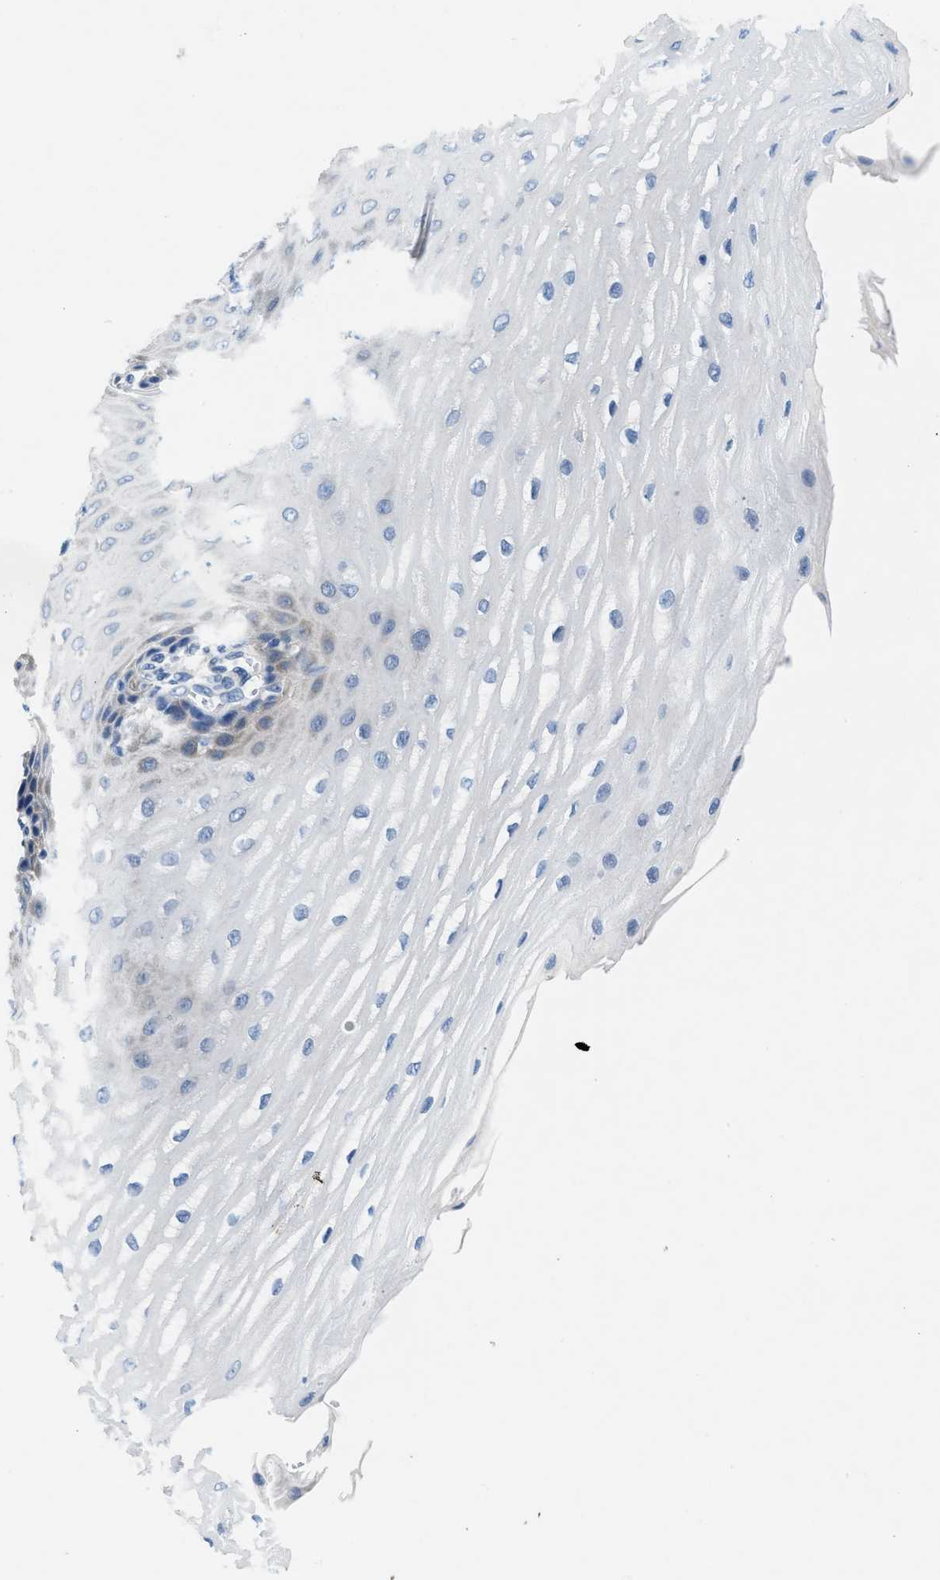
{"staining": {"intensity": "moderate", "quantity": "<25%", "location": "cytoplasmic/membranous"}, "tissue": "esophagus", "cell_type": "Squamous epithelial cells", "image_type": "normal", "snomed": [{"axis": "morphology", "description": "Normal tissue, NOS"}, {"axis": "topography", "description": "Esophagus"}], "caption": "High-power microscopy captured an immunohistochemistry photomicrograph of benign esophagus, revealing moderate cytoplasmic/membranous positivity in about <25% of squamous epithelial cells.", "gene": "COPS2", "patient": {"sex": "male", "age": 54}}